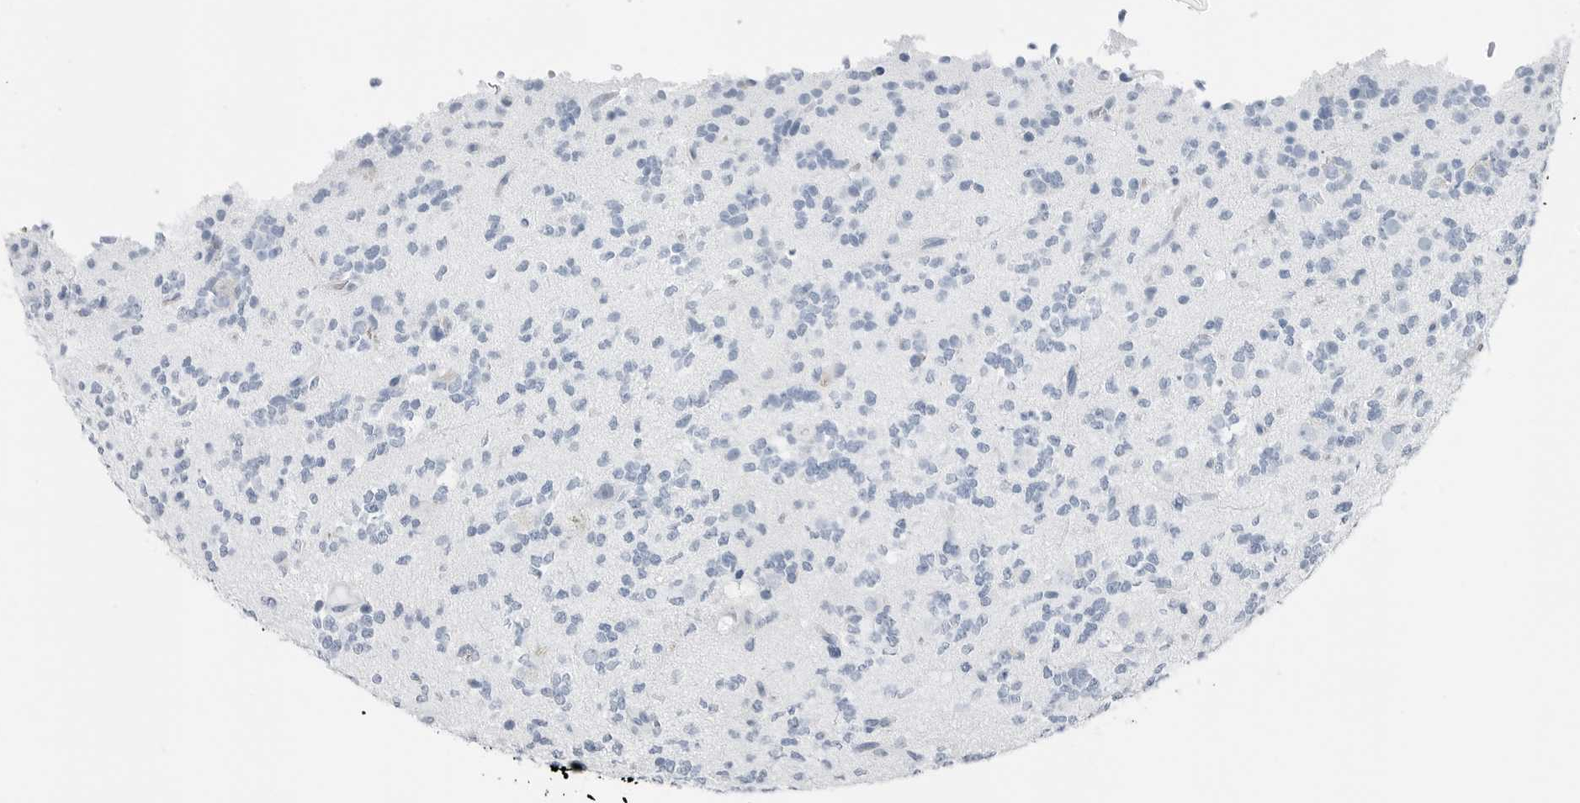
{"staining": {"intensity": "negative", "quantity": "none", "location": "none"}, "tissue": "glioma", "cell_type": "Tumor cells", "image_type": "cancer", "snomed": [{"axis": "morphology", "description": "Glioma, malignant, High grade"}, {"axis": "topography", "description": "Brain"}], "caption": "This is an immunohistochemistry (IHC) photomicrograph of malignant glioma (high-grade). There is no positivity in tumor cells.", "gene": "SLPI", "patient": {"sex": "female", "age": 62}}